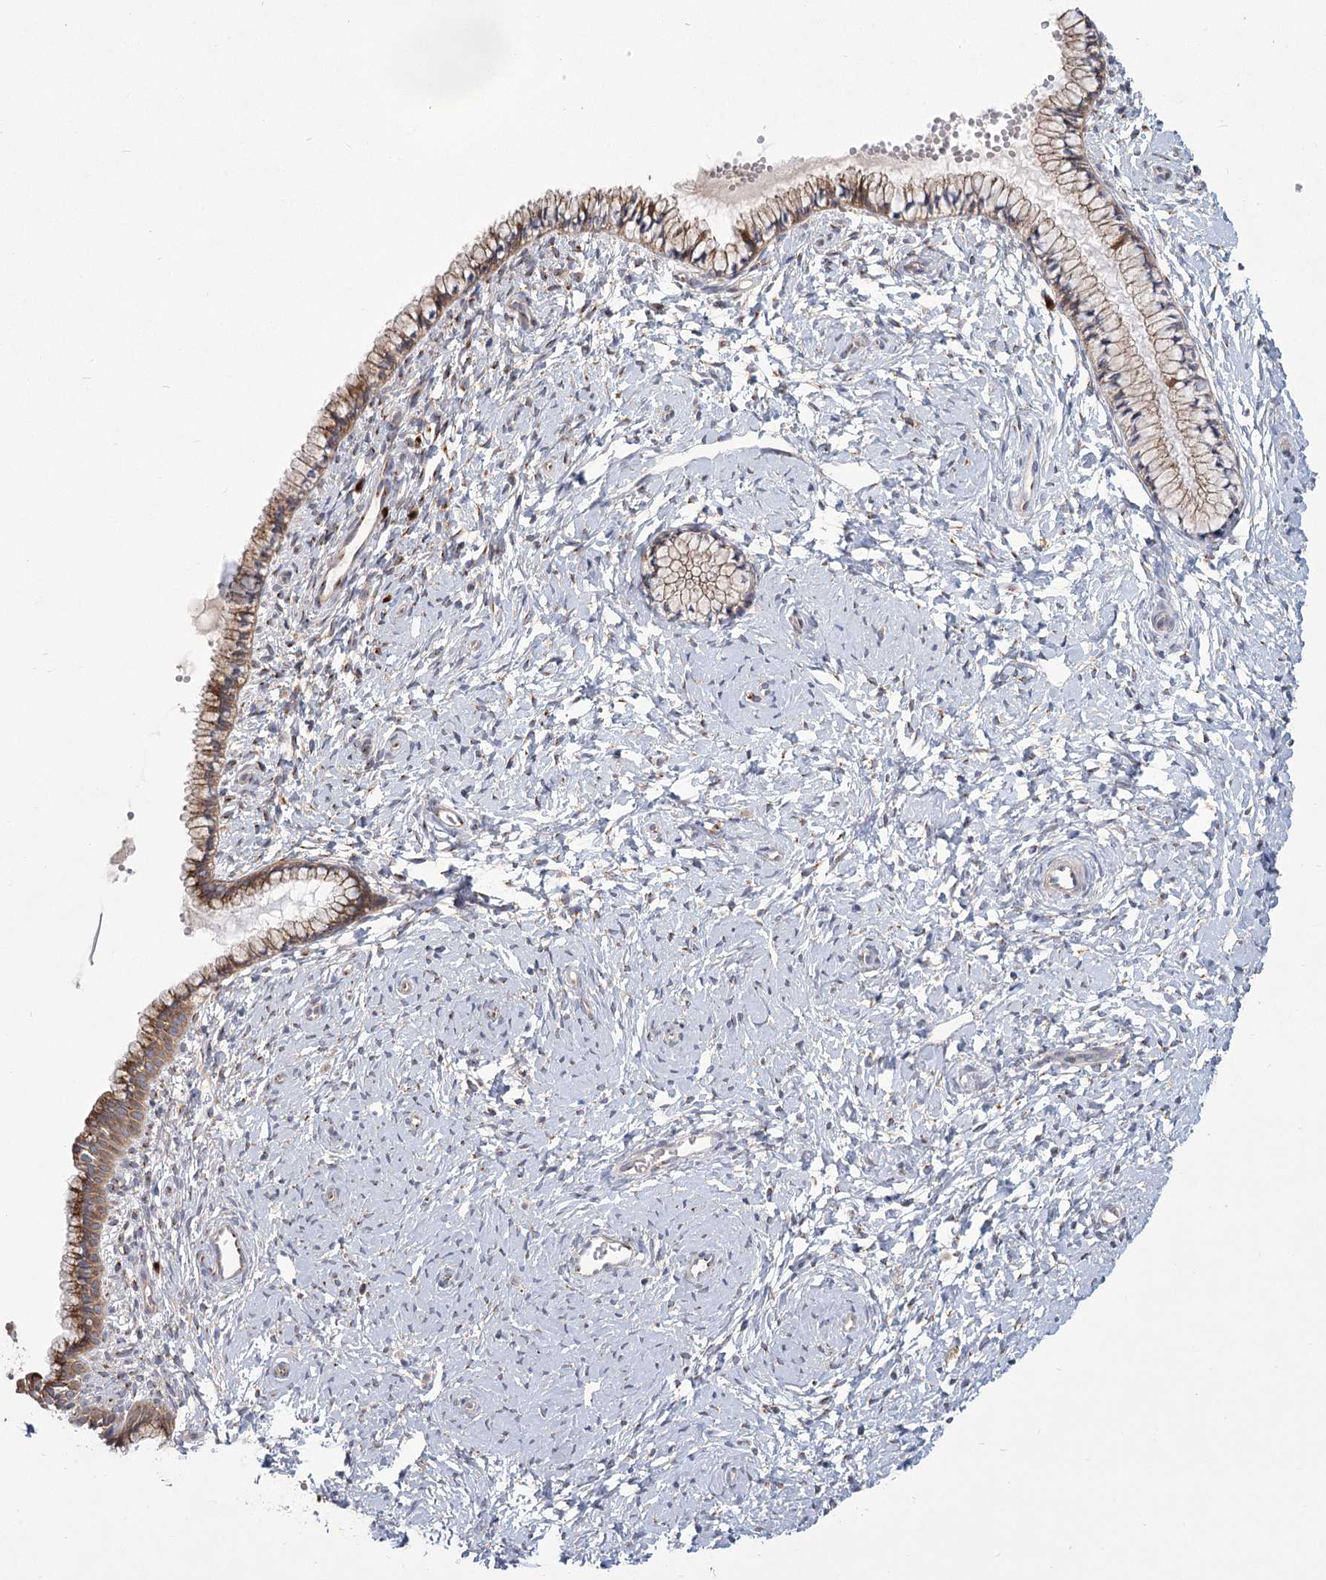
{"staining": {"intensity": "moderate", "quantity": ">75%", "location": "cytoplasmic/membranous"}, "tissue": "cervix", "cell_type": "Glandular cells", "image_type": "normal", "snomed": [{"axis": "morphology", "description": "Normal tissue, NOS"}, {"axis": "topography", "description": "Cervix"}], "caption": "Benign cervix was stained to show a protein in brown. There is medium levels of moderate cytoplasmic/membranous expression in about >75% of glandular cells.", "gene": "CNTLN", "patient": {"sex": "female", "age": 33}}